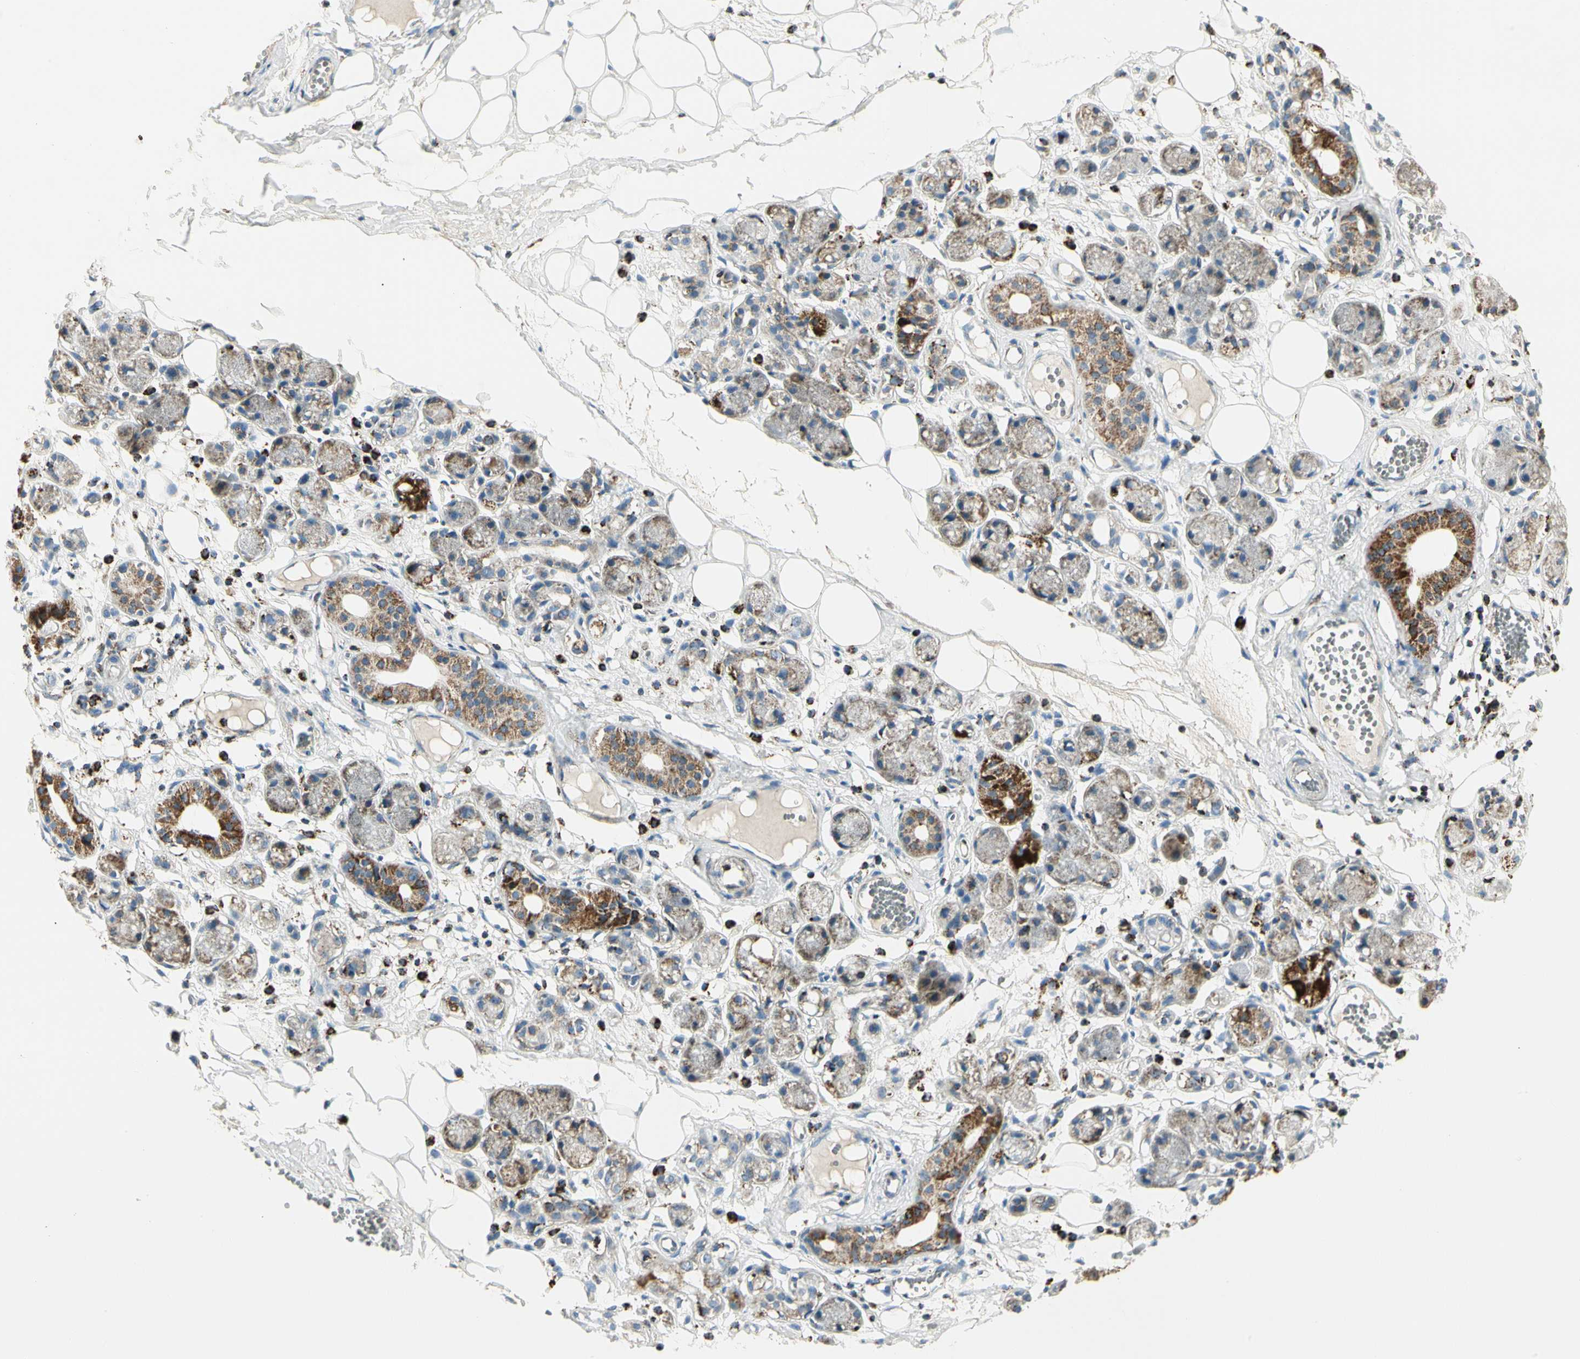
{"staining": {"intensity": "moderate", "quantity": ">75%", "location": "cytoplasmic/membranous"}, "tissue": "adipose tissue", "cell_type": "Adipocytes", "image_type": "normal", "snomed": [{"axis": "morphology", "description": "Normal tissue, NOS"}, {"axis": "morphology", "description": "Inflammation, NOS"}, {"axis": "topography", "description": "Vascular tissue"}, {"axis": "topography", "description": "Salivary gland"}], "caption": "Protein staining by IHC shows moderate cytoplasmic/membranous positivity in approximately >75% of adipocytes in unremarkable adipose tissue.", "gene": "ME2", "patient": {"sex": "female", "age": 75}}